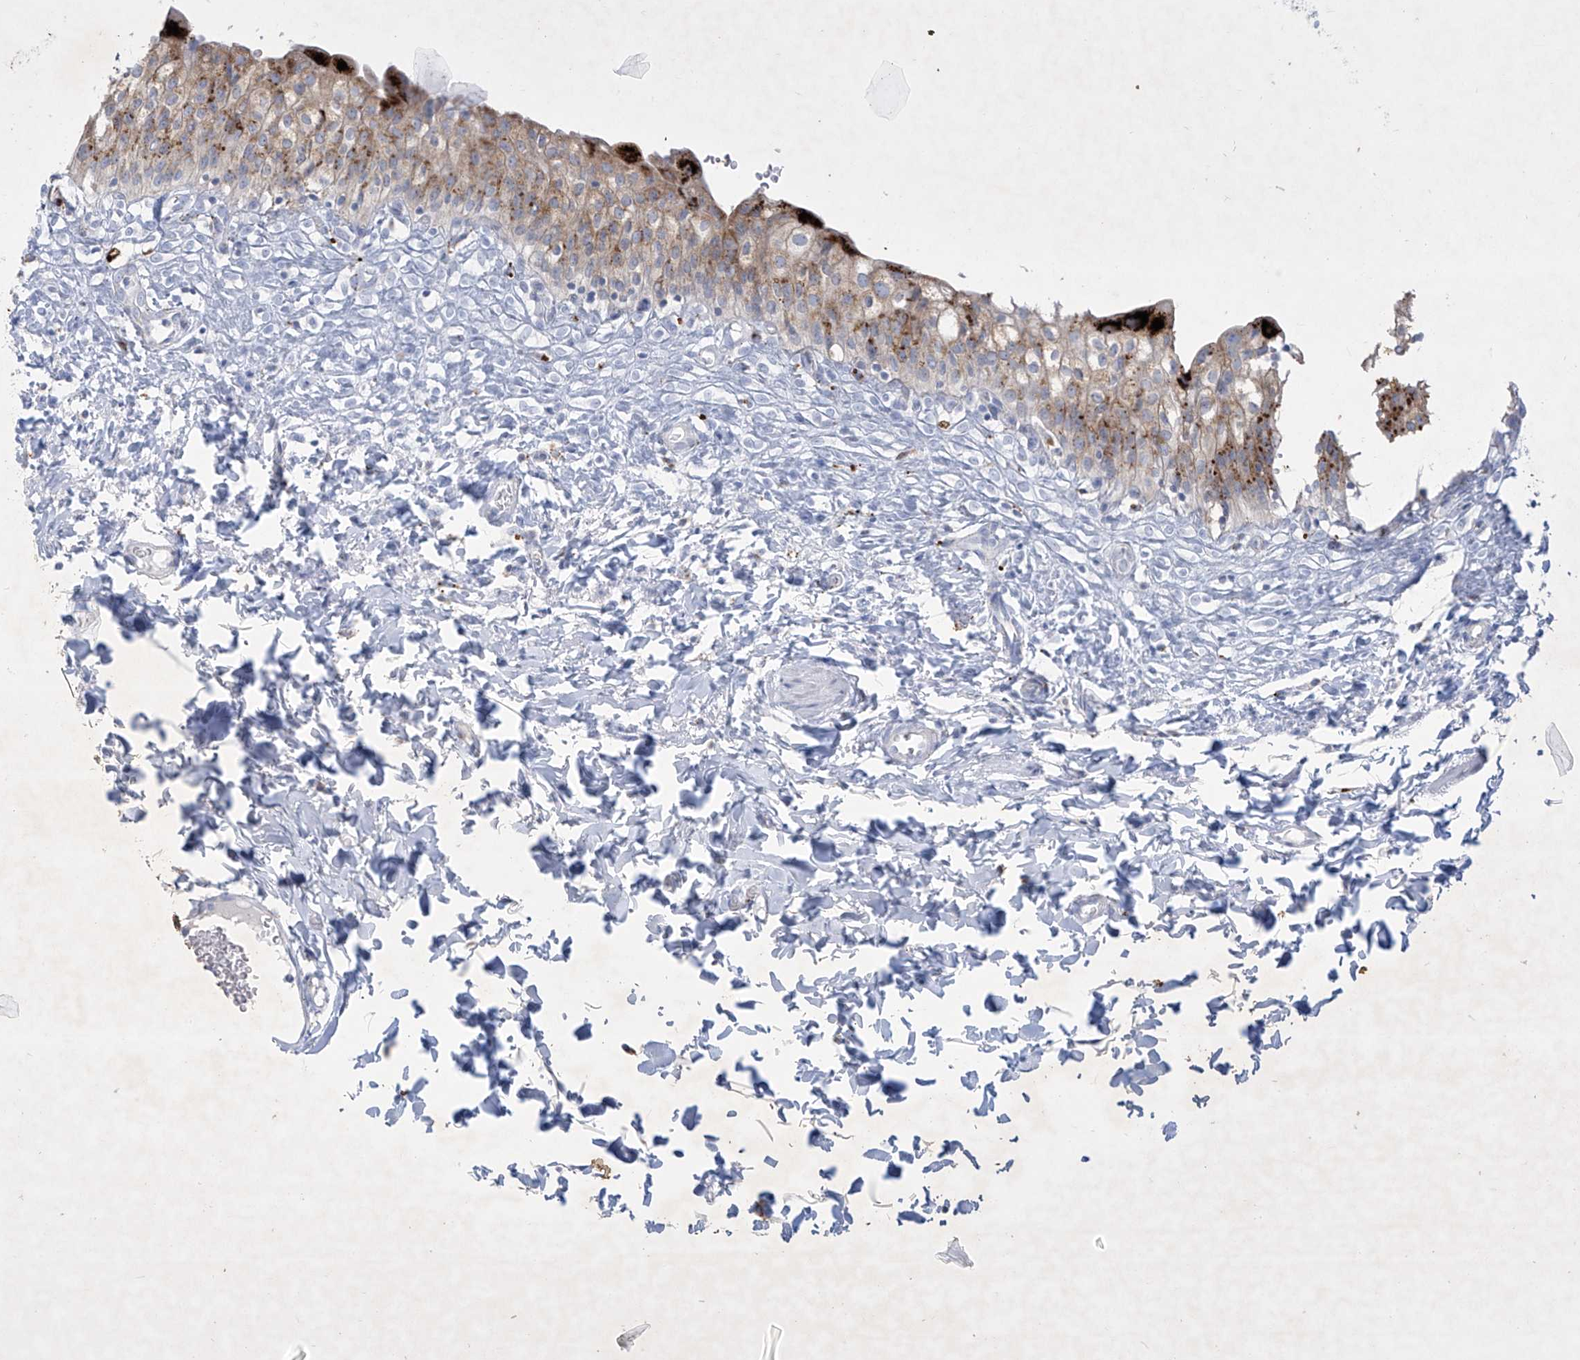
{"staining": {"intensity": "moderate", "quantity": ">75%", "location": "cytoplasmic/membranous"}, "tissue": "urinary bladder", "cell_type": "Urothelial cells", "image_type": "normal", "snomed": [{"axis": "morphology", "description": "Normal tissue, NOS"}, {"axis": "topography", "description": "Urinary bladder"}], "caption": "A histopathology image showing moderate cytoplasmic/membranous expression in approximately >75% of urothelial cells in benign urinary bladder, as visualized by brown immunohistochemical staining.", "gene": "GPR137C", "patient": {"sex": "male", "age": 55}}